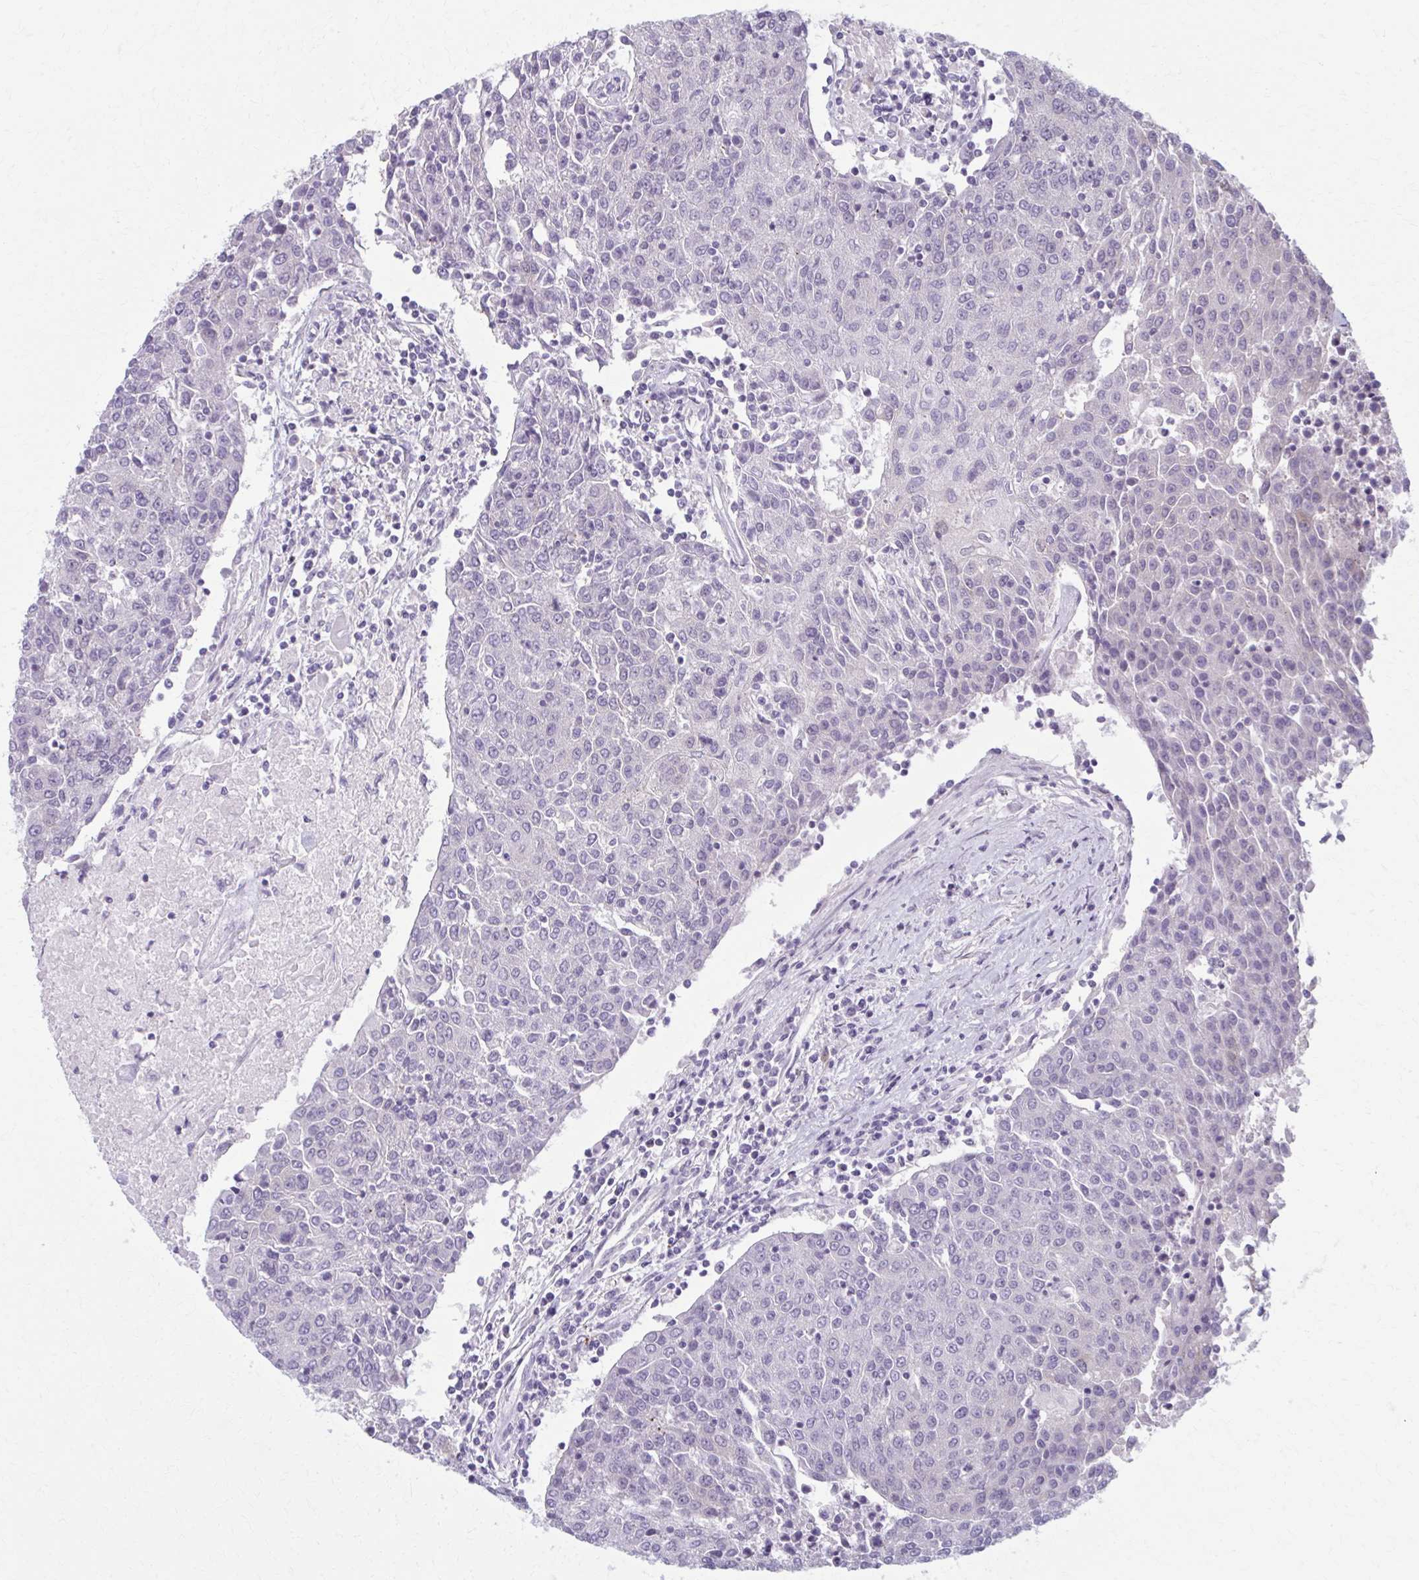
{"staining": {"intensity": "negative", "quantity": "none", "location": "none"}, "tissue": "urothelial cancer", "cell_type": "Tumor cells", "image_type": "cancer", "snomed": [{"axis": "morphology", "description": "Urothelial carcinoma, High grade"}, {"axis": "topography", "description": "Urinary bladder"}], "caption": "DAB immunohistochemical staining of human urothelial carcinoma (high-grade) reveals no significant expression in tumor cells. (DAB (3,3'-diaminobenzidine) immunohistochemistry visualized using brightfield microscopy, high magnification).", "gene": "NUMBL", "patient": {"sex": "female", "age": 85}}